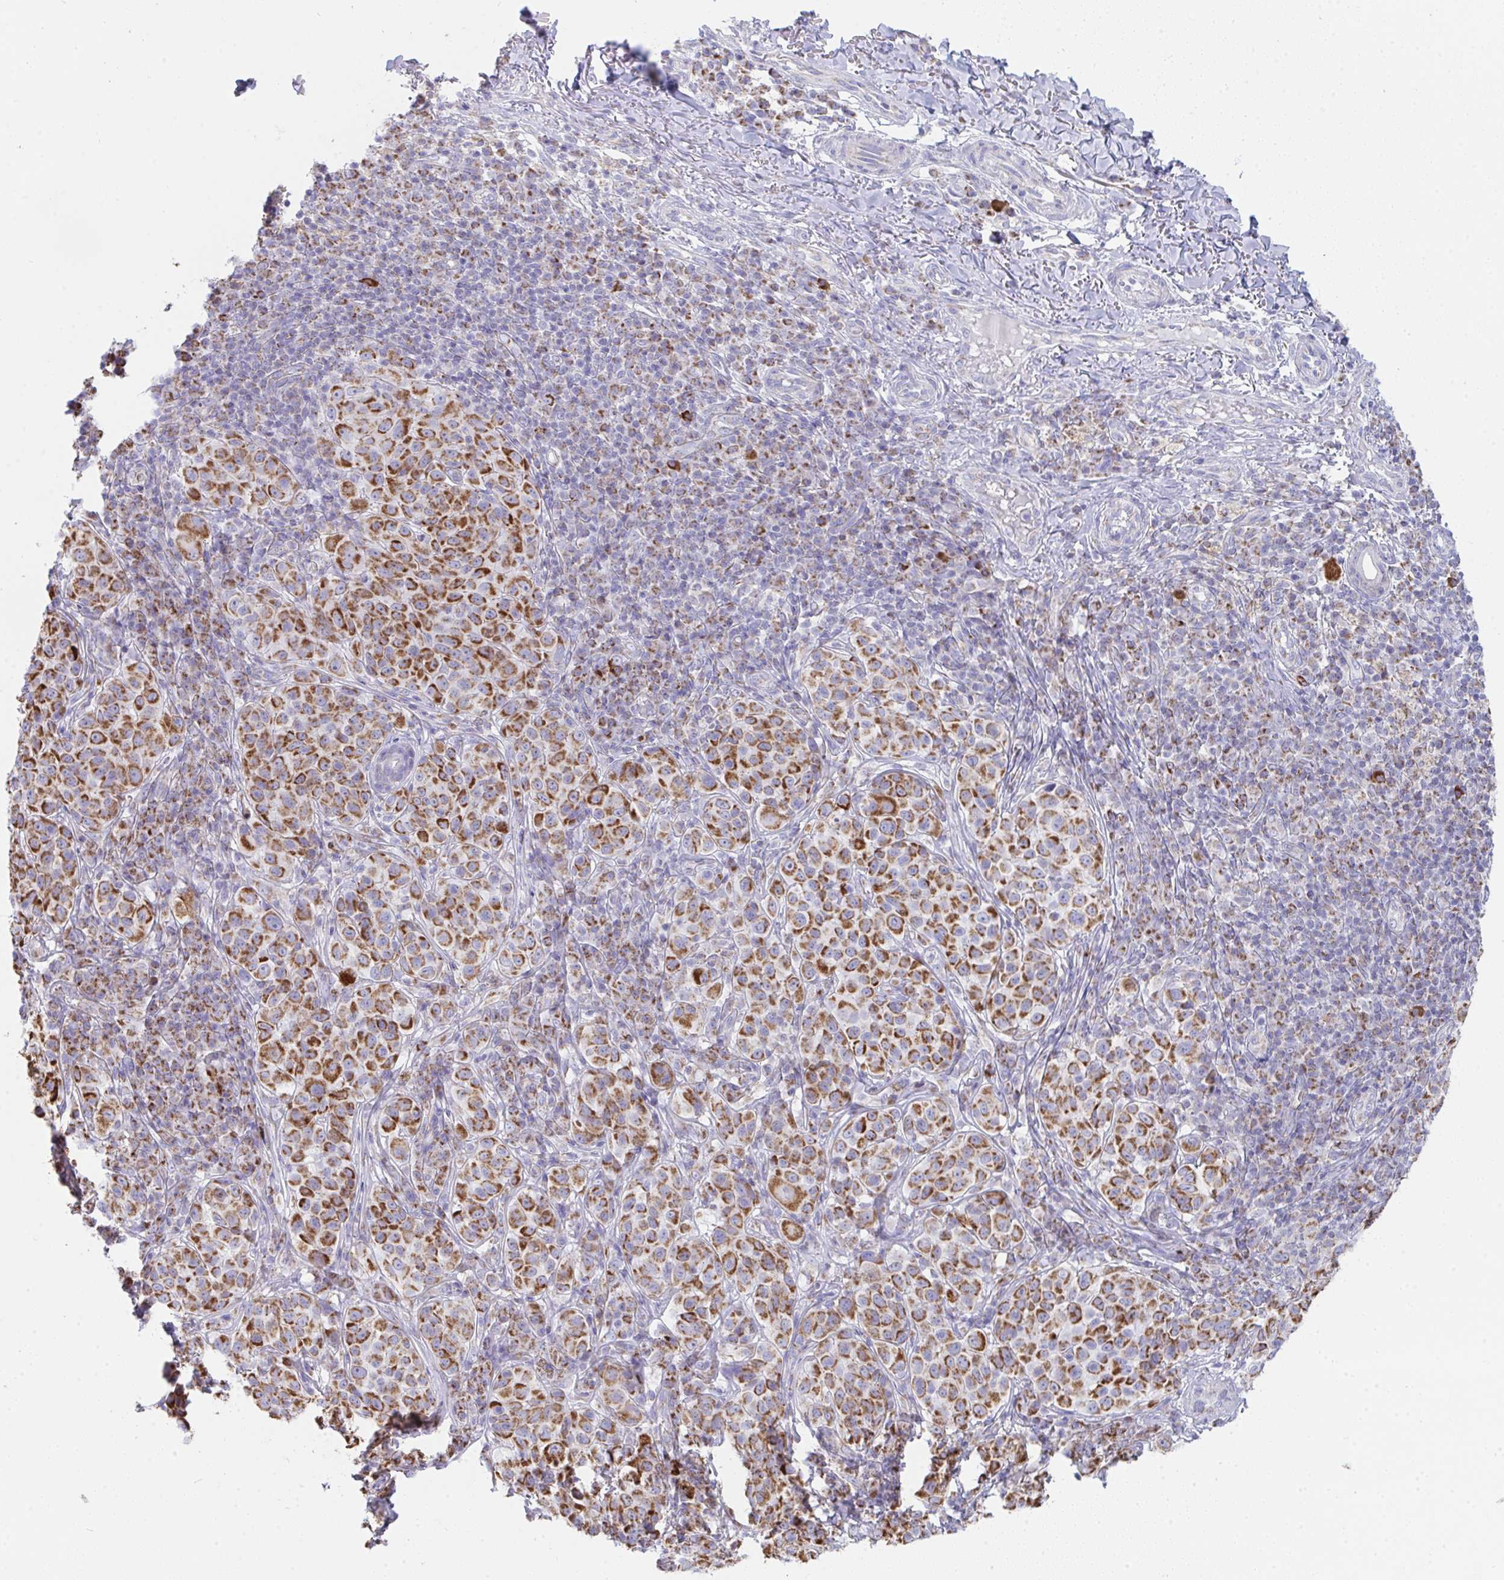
{"staining": {"intensity": "strong", "quantity": ">75%", "location": "cytoplasmic/membranous"}, "tissue": "melanoma", "cell_type": "Tumor cells", "image_type": "cancer", "snomed": [{"axis": "morphology", "description": "Malignant melanoma, NOS"}, {"axis": "topography", "description": "Skin"}], "caption": "This is an image of immunohistochemistry (IHC) staining of malignant melanoma, which shows strong expression in the cytoplasmic/membranous of tumor cells.", "gene": "AIFM1", "patient": {"sex": "male", "age": 38}}